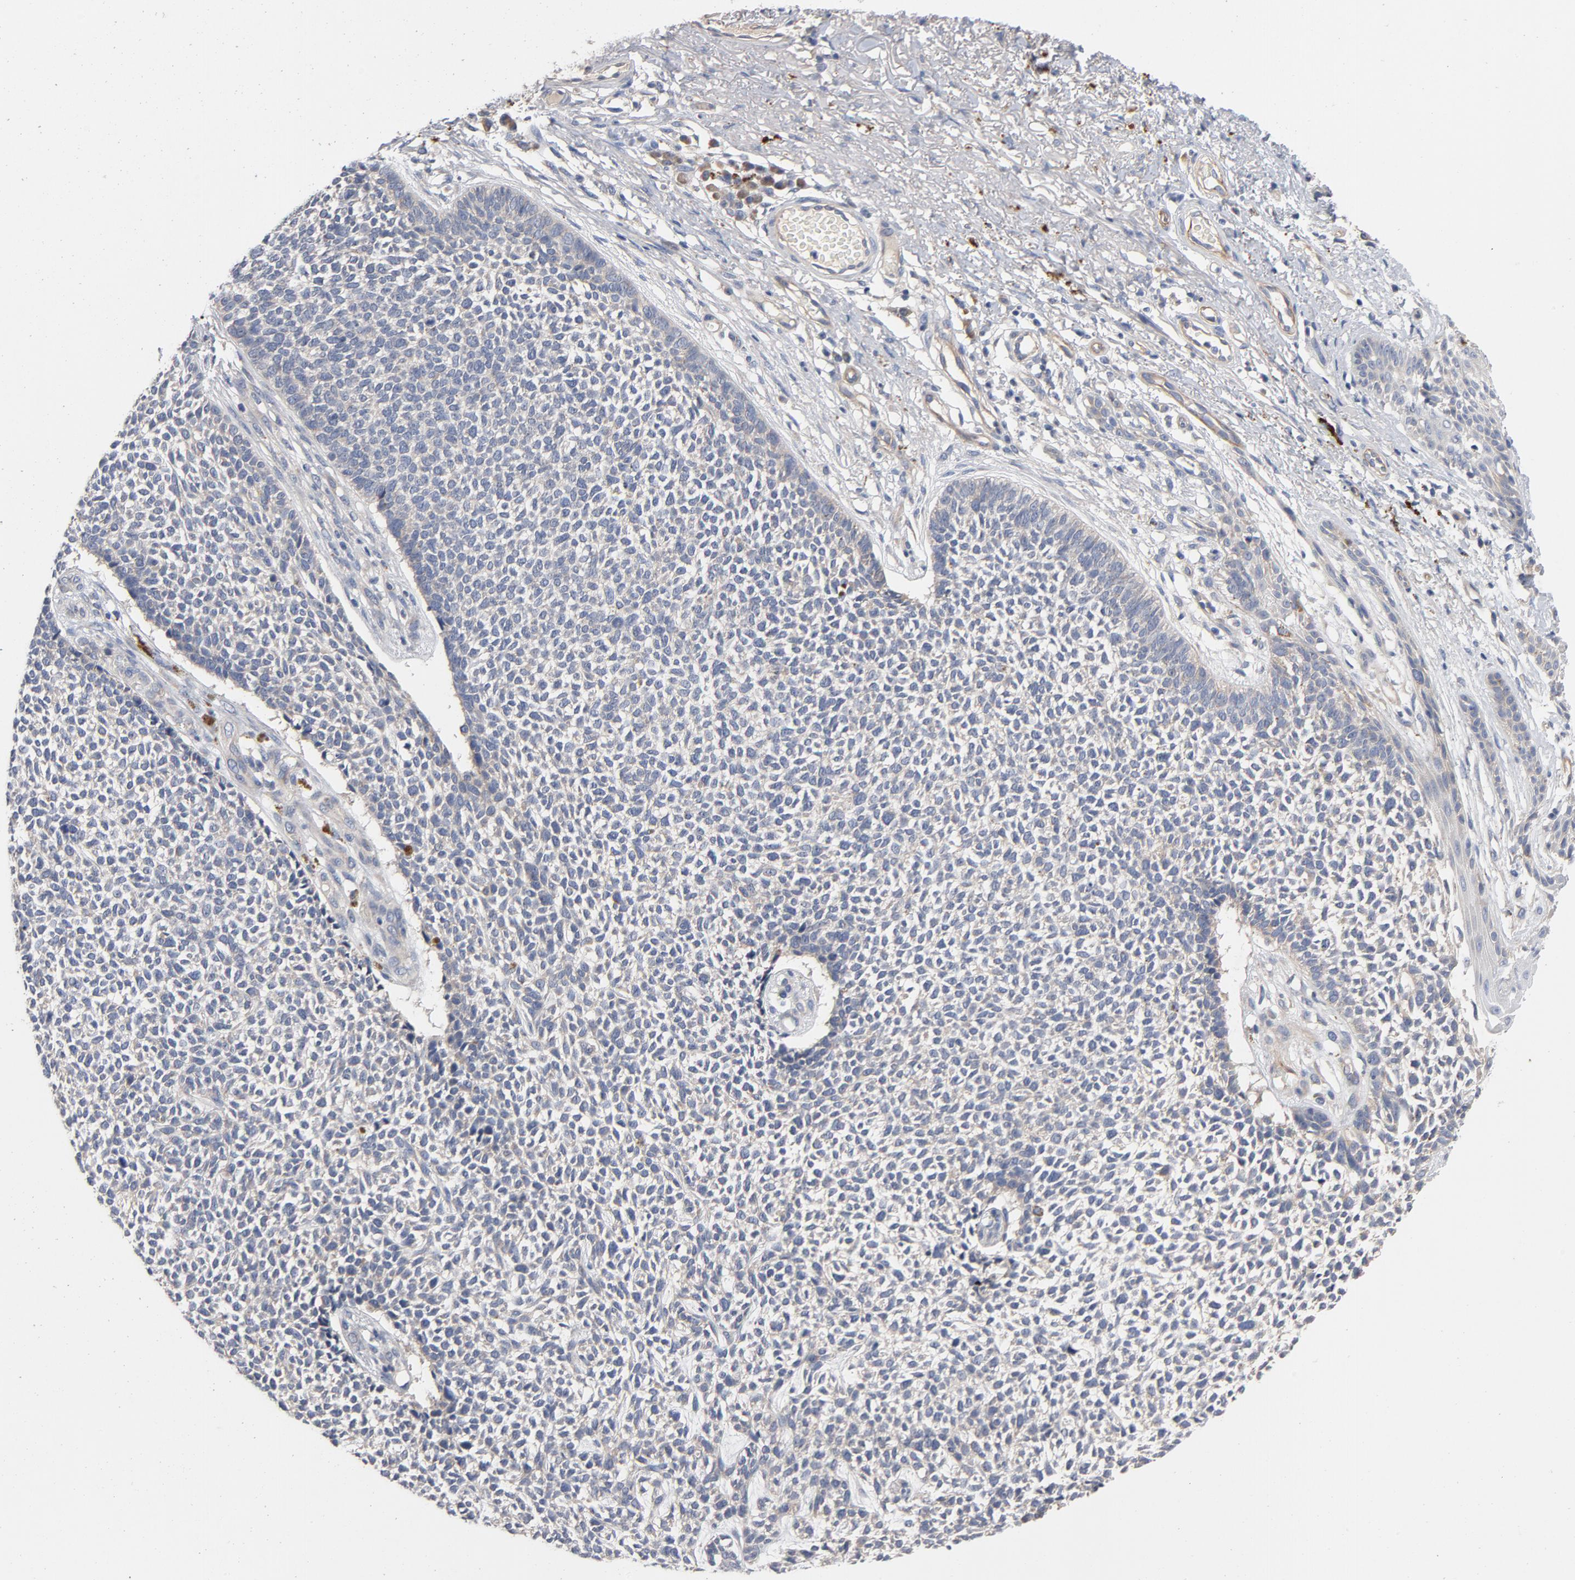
{"staining": {"intensity": "weak", "quantity": "<25%", "location": "cytoplasmic/membranous"}, "tissue": "skin cancer", "cell_type": "Tumor cells", "image_type": "cancer", "snomed": [{"axis": "morphology", "description": "Basal cell carcinoma"}, {"axis": "topography", "description": "Skin"}], "caption": "Immunohistochemistry photomicrograph of basal cell carcinoma (skin) stained for a protein (brown), which shows no positivity in tumor cells. The staining is performed using DAB brown chromogen with nuclei counter-stained in using hematoxylin.", "gene": "CCDC134", "patient": {"sex": "female", "age": 84}}